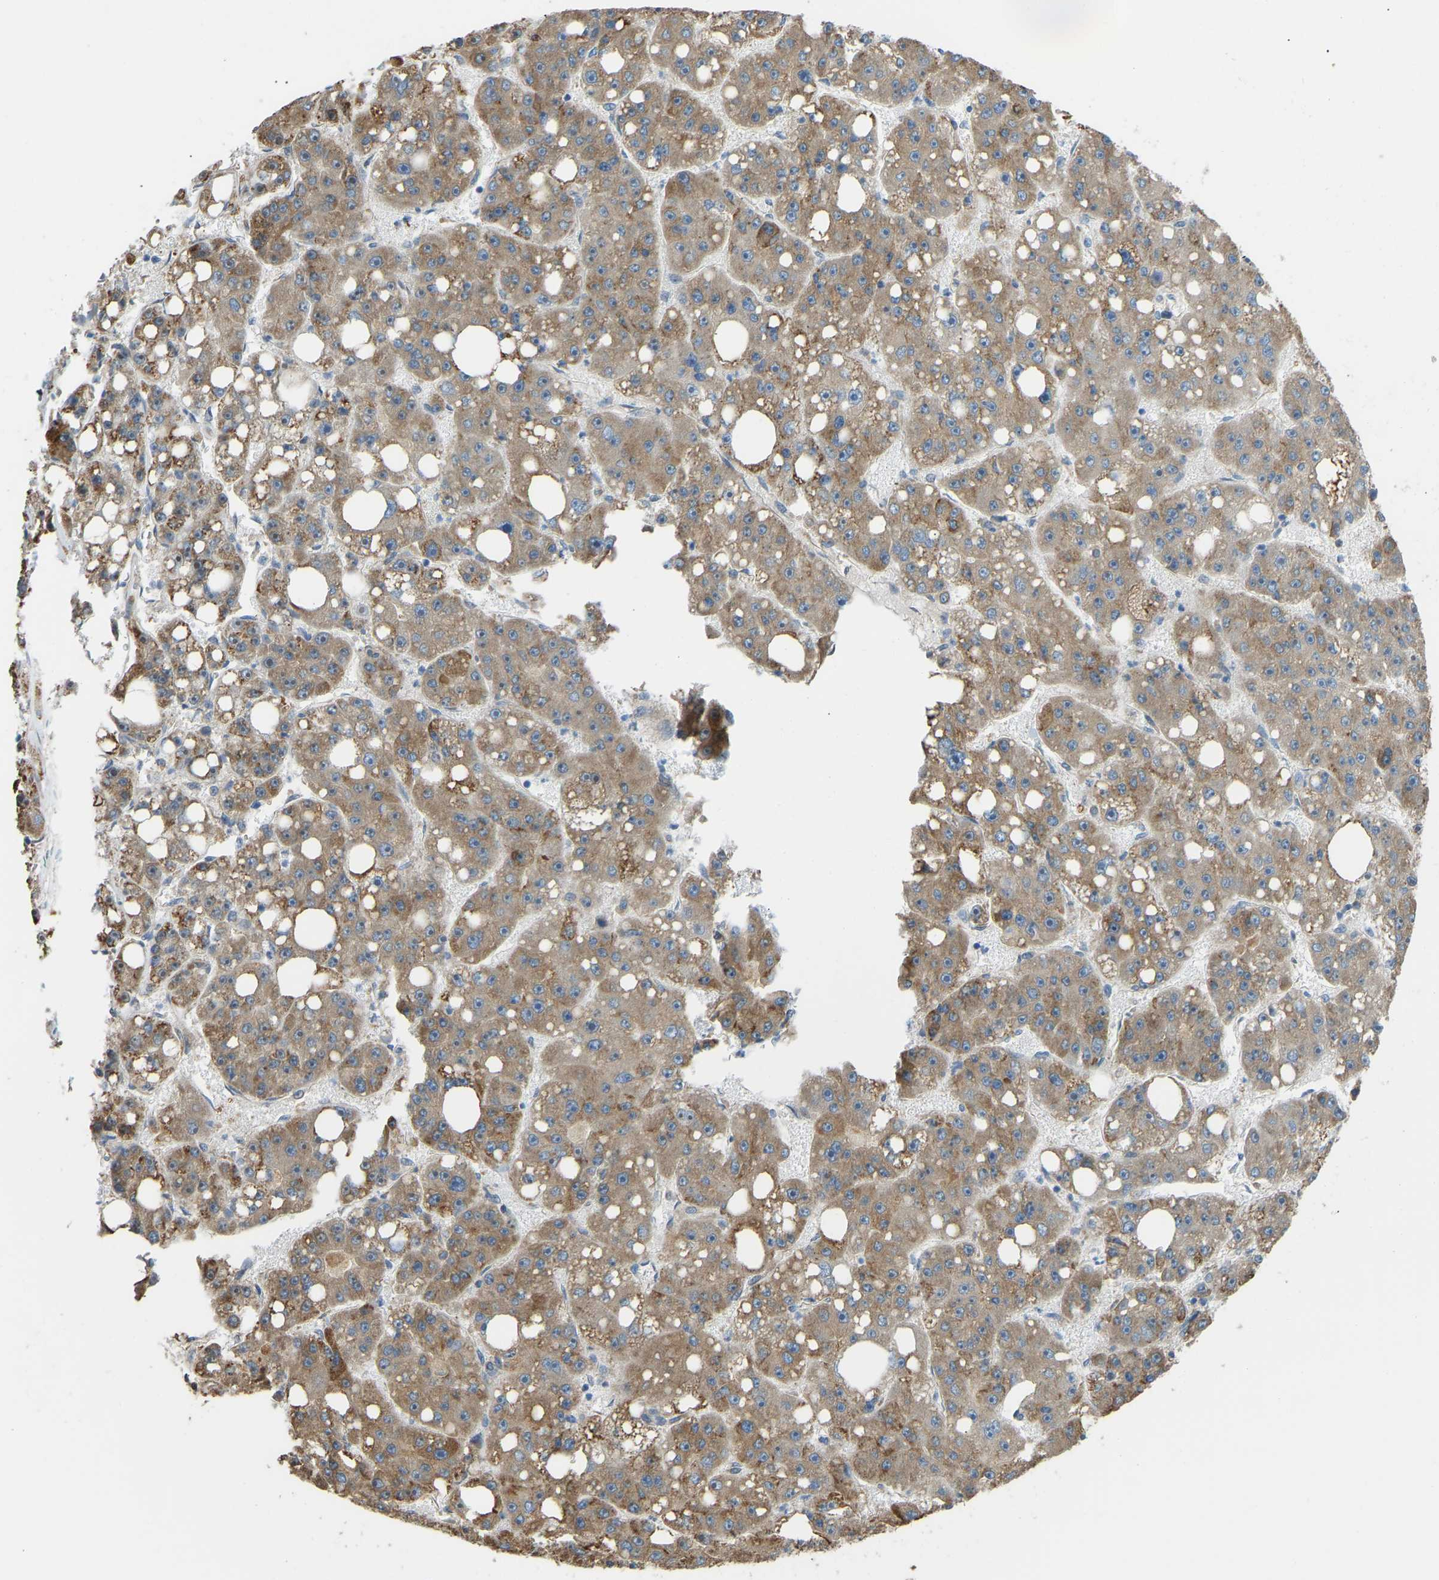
{"staining": {"intensity": "moderate", "quantity": ">75%", "location": "cytoplasmic/membranous"}, "tissue": "liver cancer", "cell_type": "Tumor cells", "image_type": "cancer", "snomed": [{"axis": "morphology", "description": "Carcinoma, Hepatocellular, NOS"}, {"axis": "topography", "description": "Liver"}], "caption": "Liver cancer stained for a protein (brown) displays moderate cytoplasmic/membranous positive positivity in approximately >75% of tumor cells.", "gene": "OS9", "patient": {"sex": "female", "age": 61}}